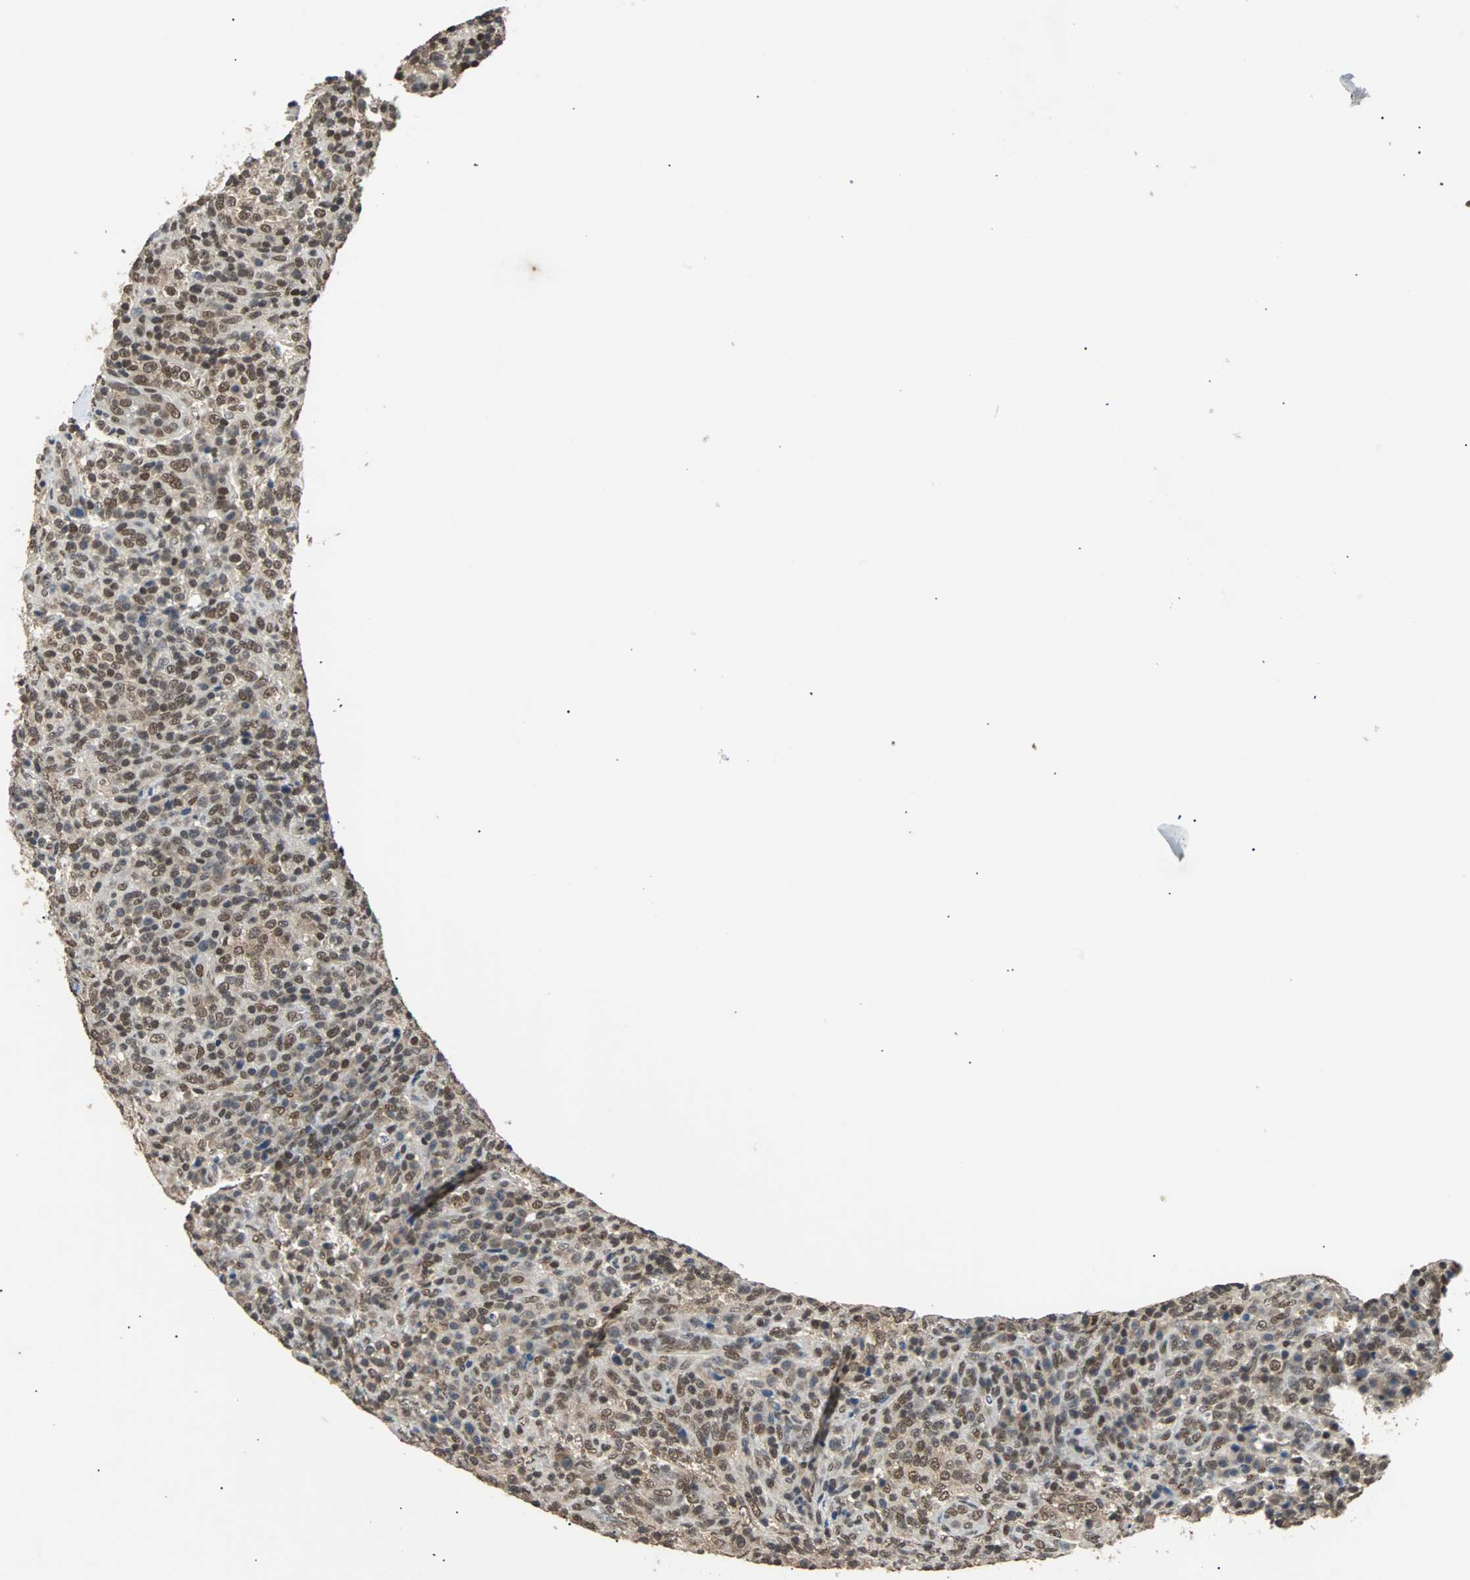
{"staining": {"intensity": "moderate", "quantity": ">75%", "location": "cytoplasmic/membranous,nuclear"}, "tissue": "lymphoma", "cell_type": "Tumor cells", "image_type": "cancer", "snomed": [{"axis": "morphology", "description": "Malignant lymphoma, non-Hodgkin's type, High grade"}, {"axis": "topography", "description": "Lymph node"}], "caption": "Immunohistochemistry image of neoplastic tissue: malignant lymphoma, non-Hodgkin's type (high-grade) stained using immunohistochemistry (IHC) shows medium levels of moderate protein expression localized specifically in the cytoplasmic/membranous and nuclear of tumor cells, appearing as a cytoplasmic/membranous and nuclear brown color.", "gene": "PHC1", "patient": {"sex": "female", "age": 76}}